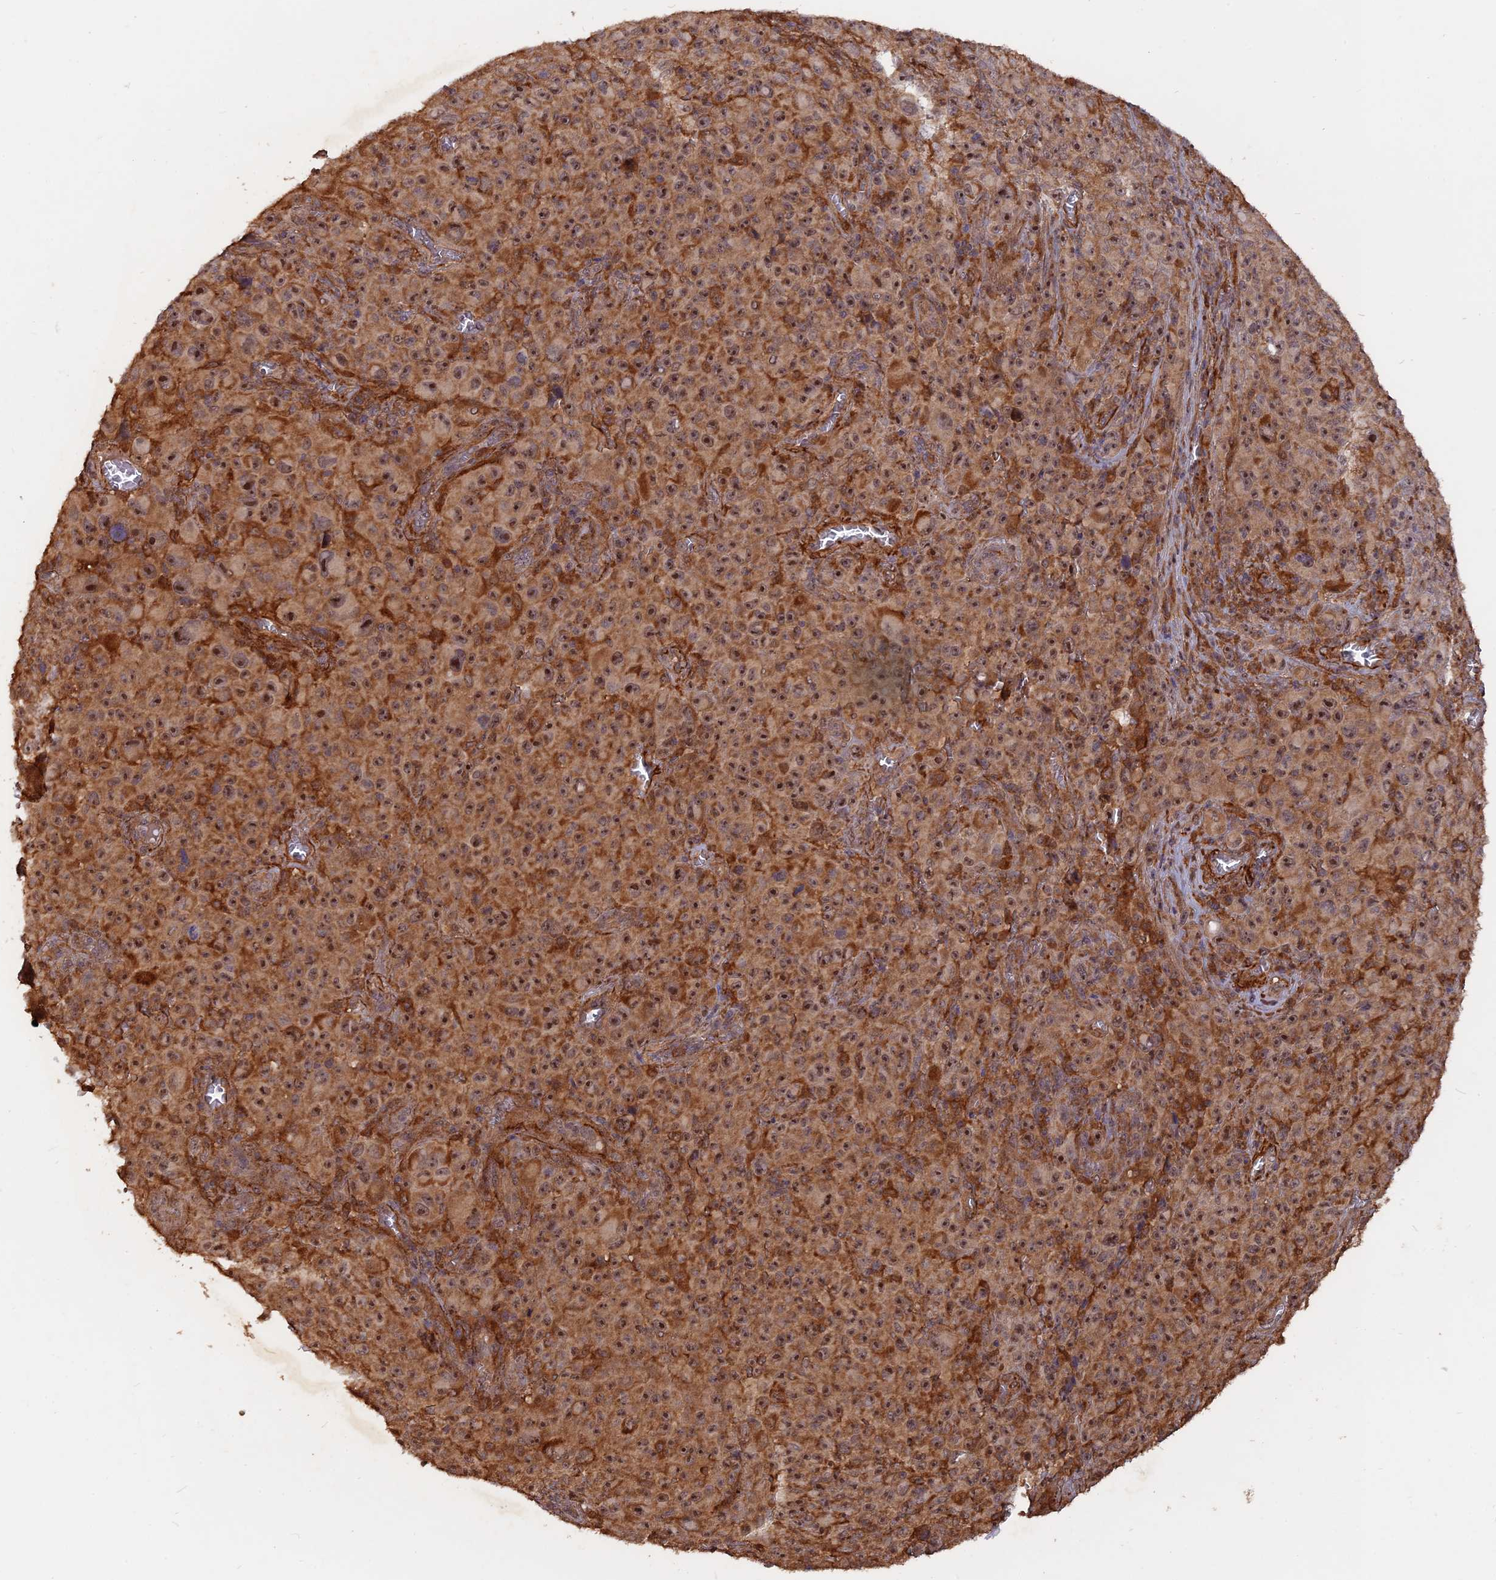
{"staining": {"intensity": "moderate", "quantity": ">75%", "location": "cytoplasmic/membranous,nuclear"}, "tissue": "melanoma", "cell_type": "Tumor cells", "image_type": "cancer", "snomed": [{"axis": "morphology", "description": "Malignant melanoma, NOS"}, {"axis": "topography", "description": "Skin"}], "caption": "Melanoma was stained to show a protein in brown. There is medium levels of moderate cytoplasmic/membranous and nuclear expression in approximately >75% of tumor cells.", "gene": "SAC3D1", "patient": {"sex": "female", "age": 82}}